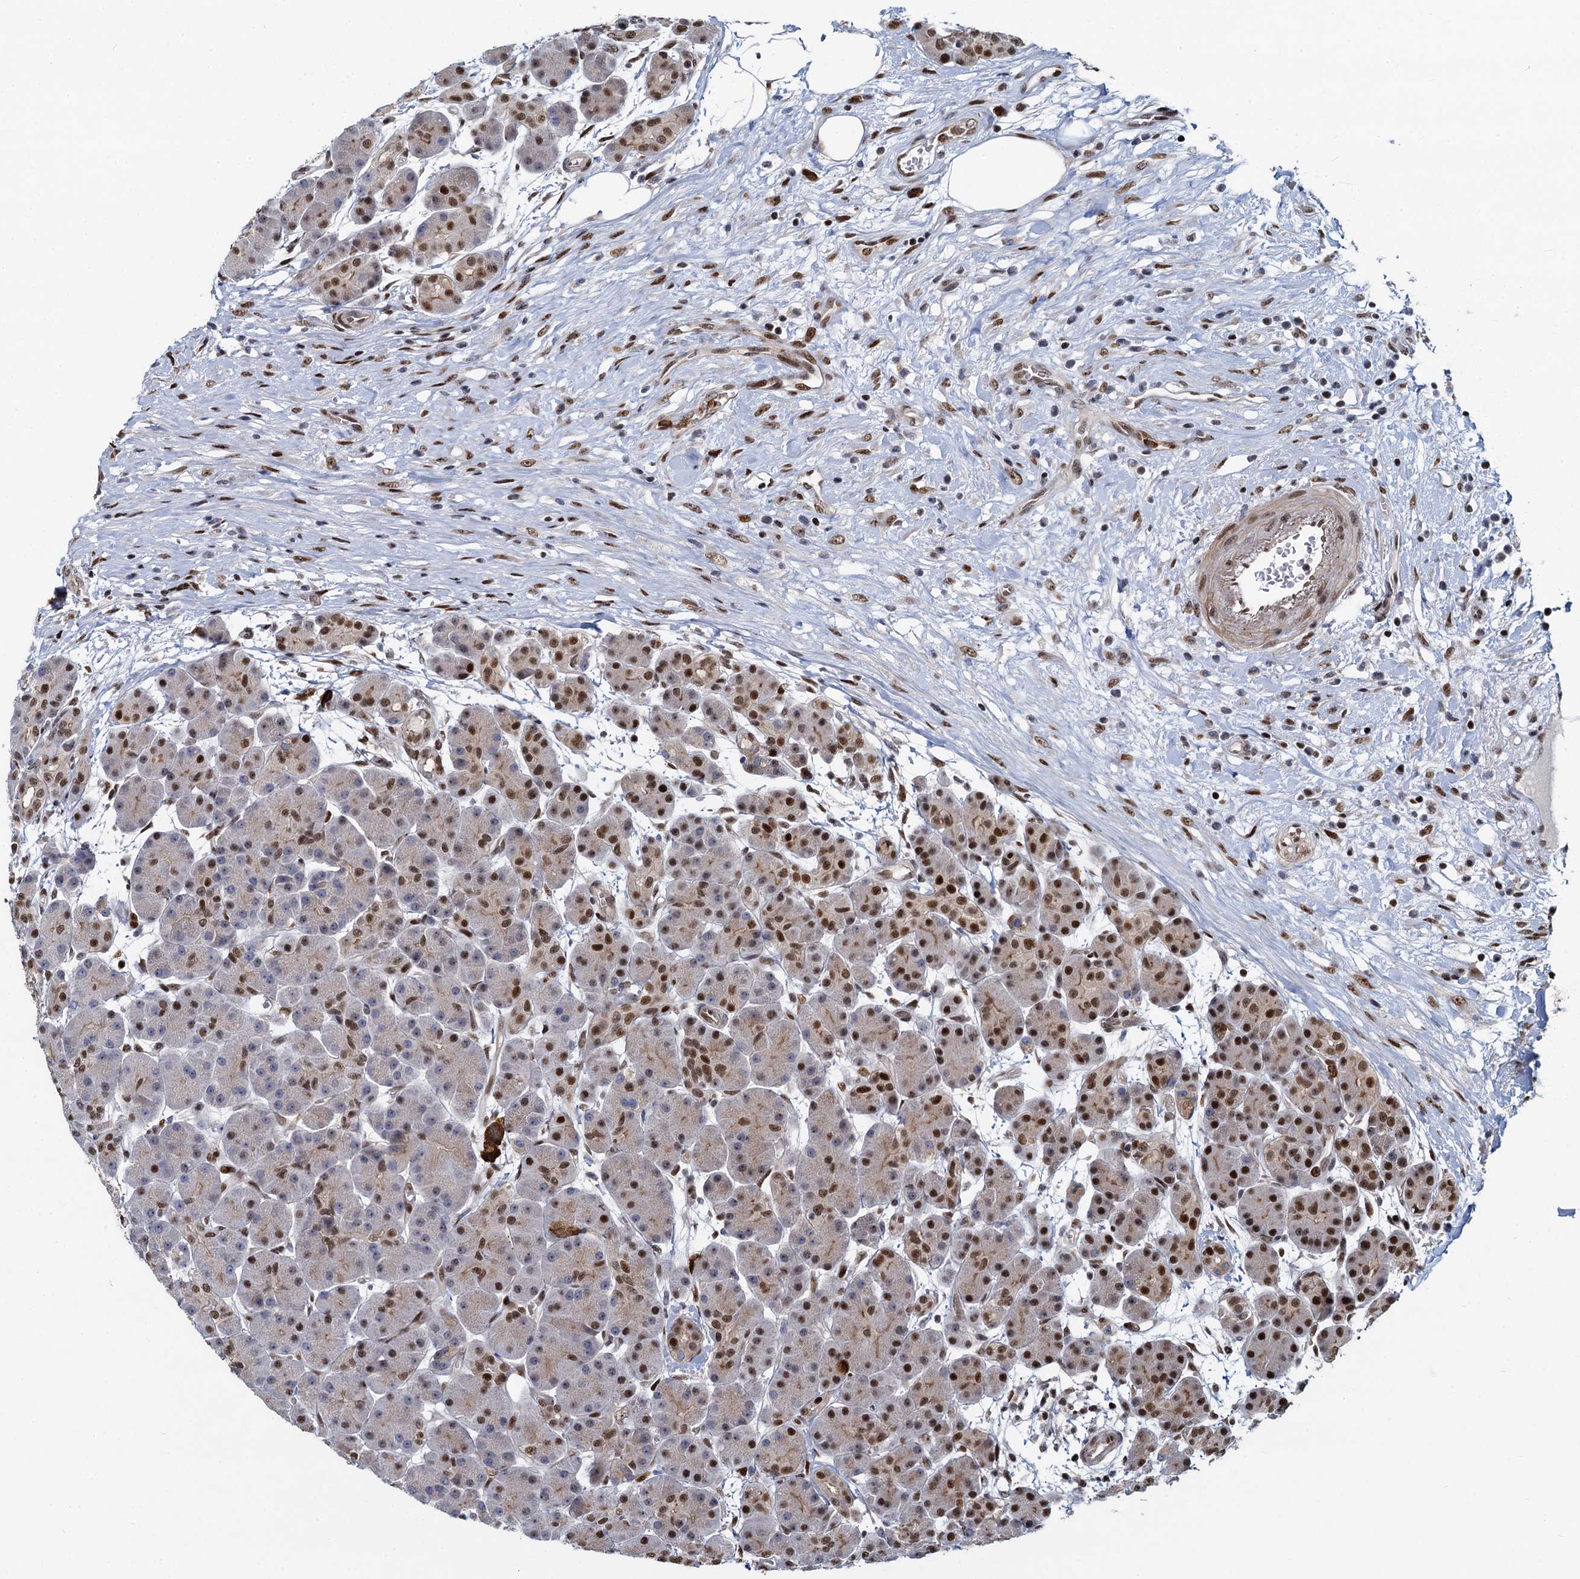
{"staining": {"intensity": "strong", "quantity": "25%-75%", "location": "cytoplasmic/membranous,nuclear"}, "tissue": "pancreas", "cell_type": "Exocrine glandular cells", "image_type": "normal", "snomed": [{"axis": "morphology", "description": "Normal tissue, NOS"}, {"axis": "topography", "description": "Pancreas"}], "caption": "Immunohistochemistry photomicrograph of unremarkable pancreas: human pancreas stained using IHC demonstrates high levels of strong protein expression localized specifically in the cytoplasmic/membranous,nuclear of exocrine glandular cells, appearing as a cytoplasmic/membranous,nuclear brown color.", "gene": "ANKRD49", "patient": {"sex": "male", "age": 63}}